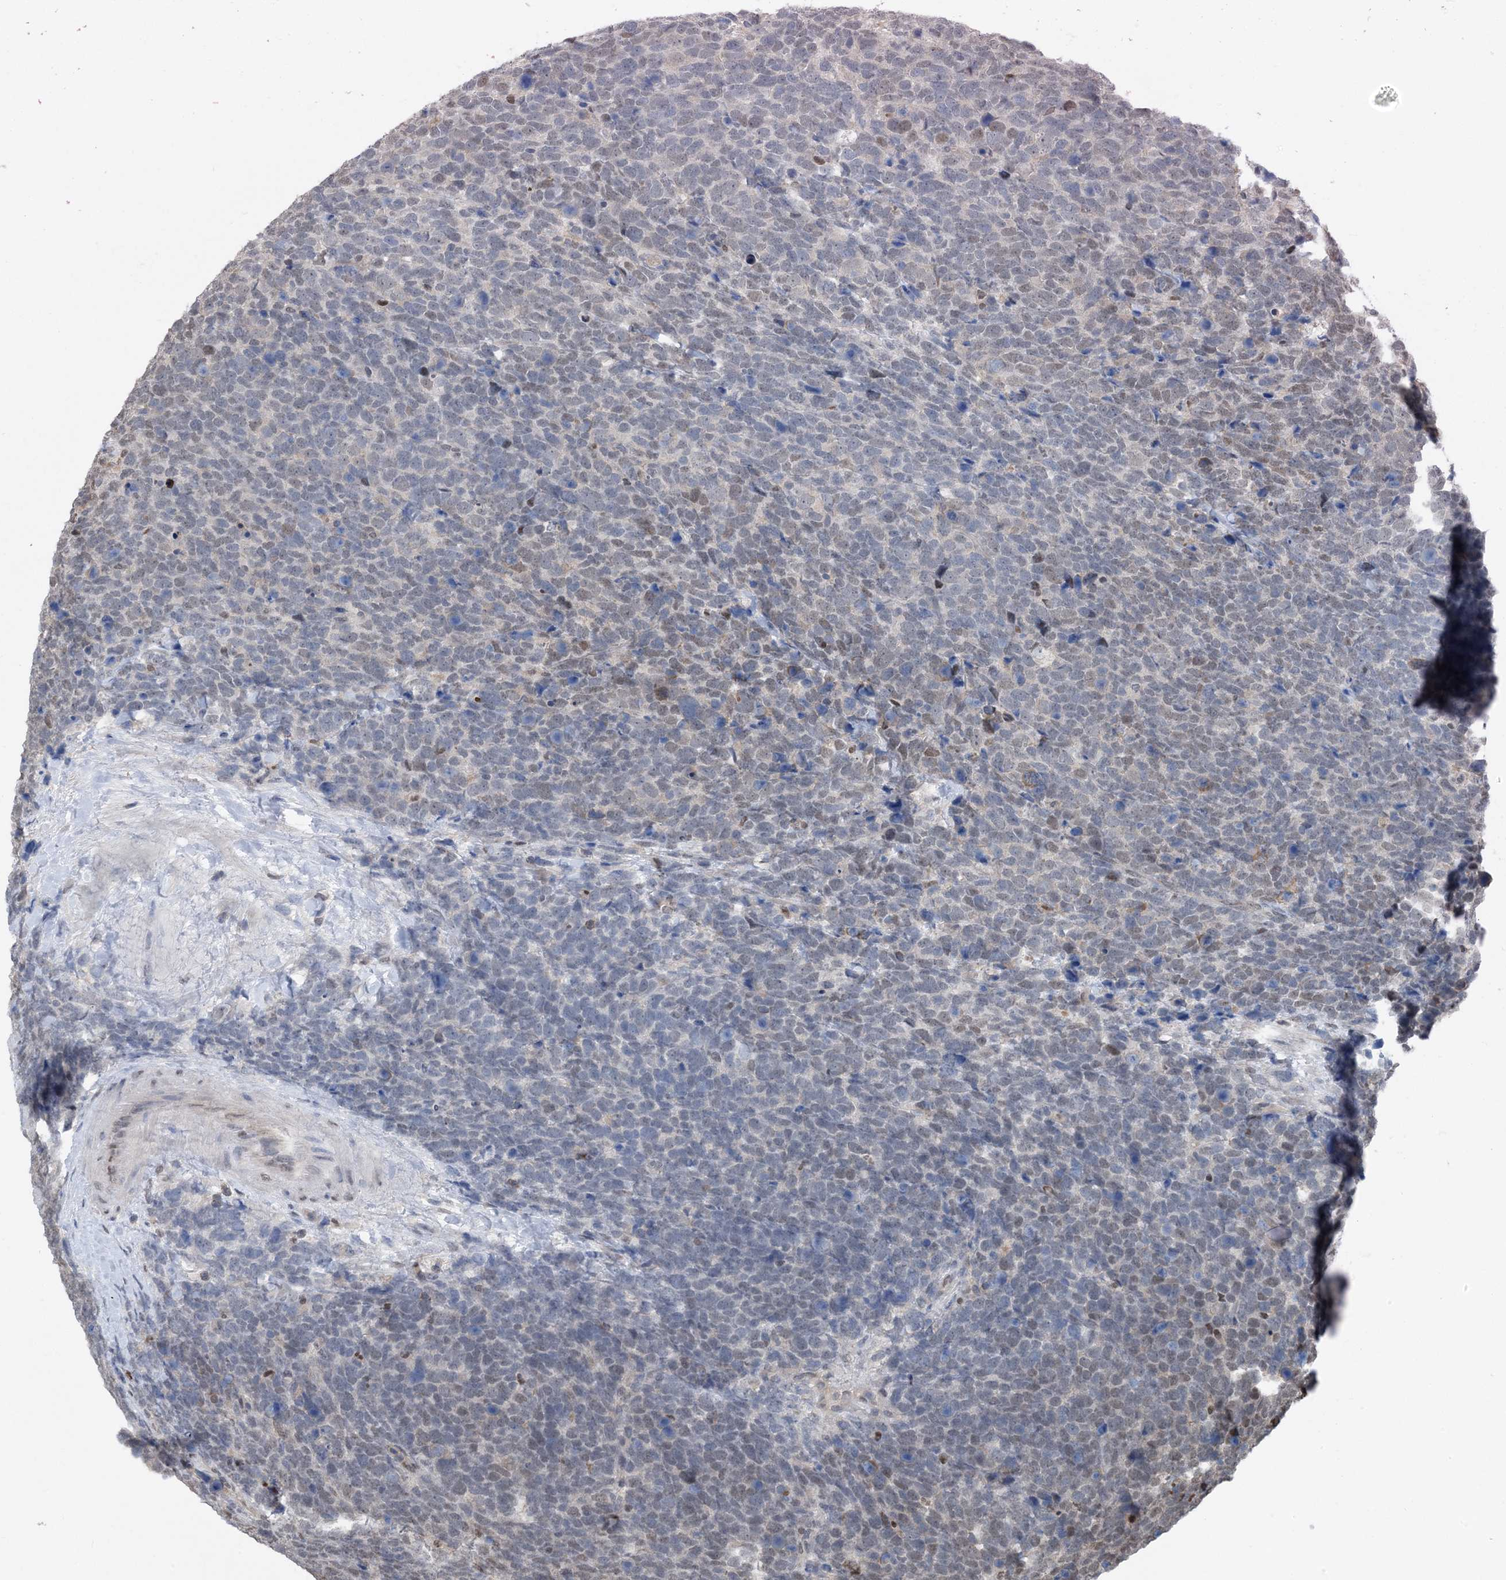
{"staining": {"intensity": "weak", "quantity": "<25%", "location": "nuclear"}, "tissue": "urothelial cancer", "cell_type": "Tumor cells", "image_type": "cancer", "snomed": [{"axis": "morphology", "description": "Urothelial carcinoma, High grade"}, {"axis": "topography", "description": "Urinary bladder"}], "caption": "A histopathology image of high-grade urothelial carcinoma stained for a protein exhibits no brown staining in tumor cells. Nuclei are stained in blue.", "gene": "HIKESHI", "patient": {"sex": "female", "age": 82}}